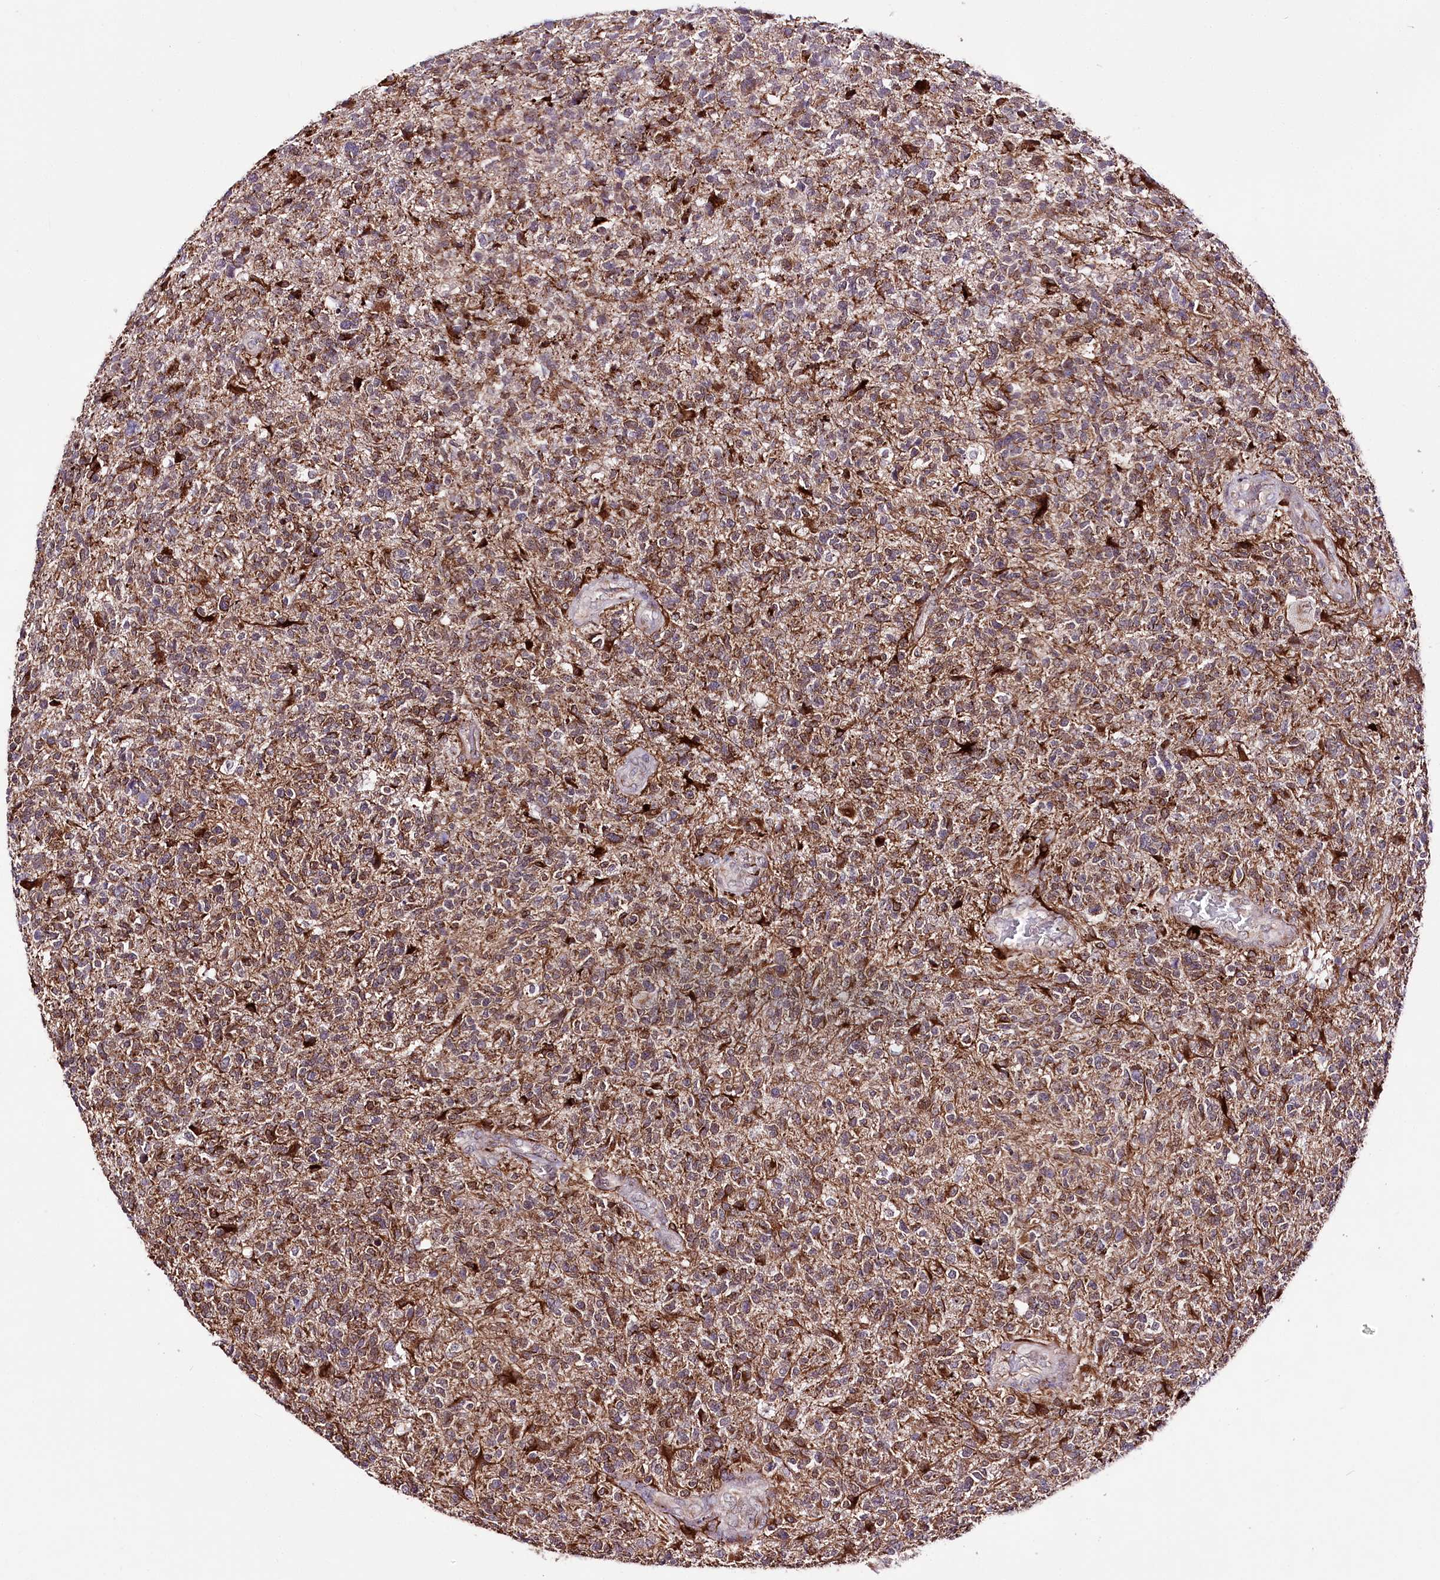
{"staining": {"intensity": "weak", "quantity": ">75%", "location": "cytoplasmic/membranous"}, "tissue": "glioma", "cell_type": "Tumor cells", "image_type": "cancer", "snomed": [{"axis": "morphology", "description": "Glioma, malignant, High grade"}, {"axis": "topography", "description": "Brain"}], "caption": "The immunohistochemical stain shows weak cytoplasmic/membranous positivity in tumor cells of glioma tissue.", "gene": "WWC1", "patient": {"sex": "male", "age": 56}}